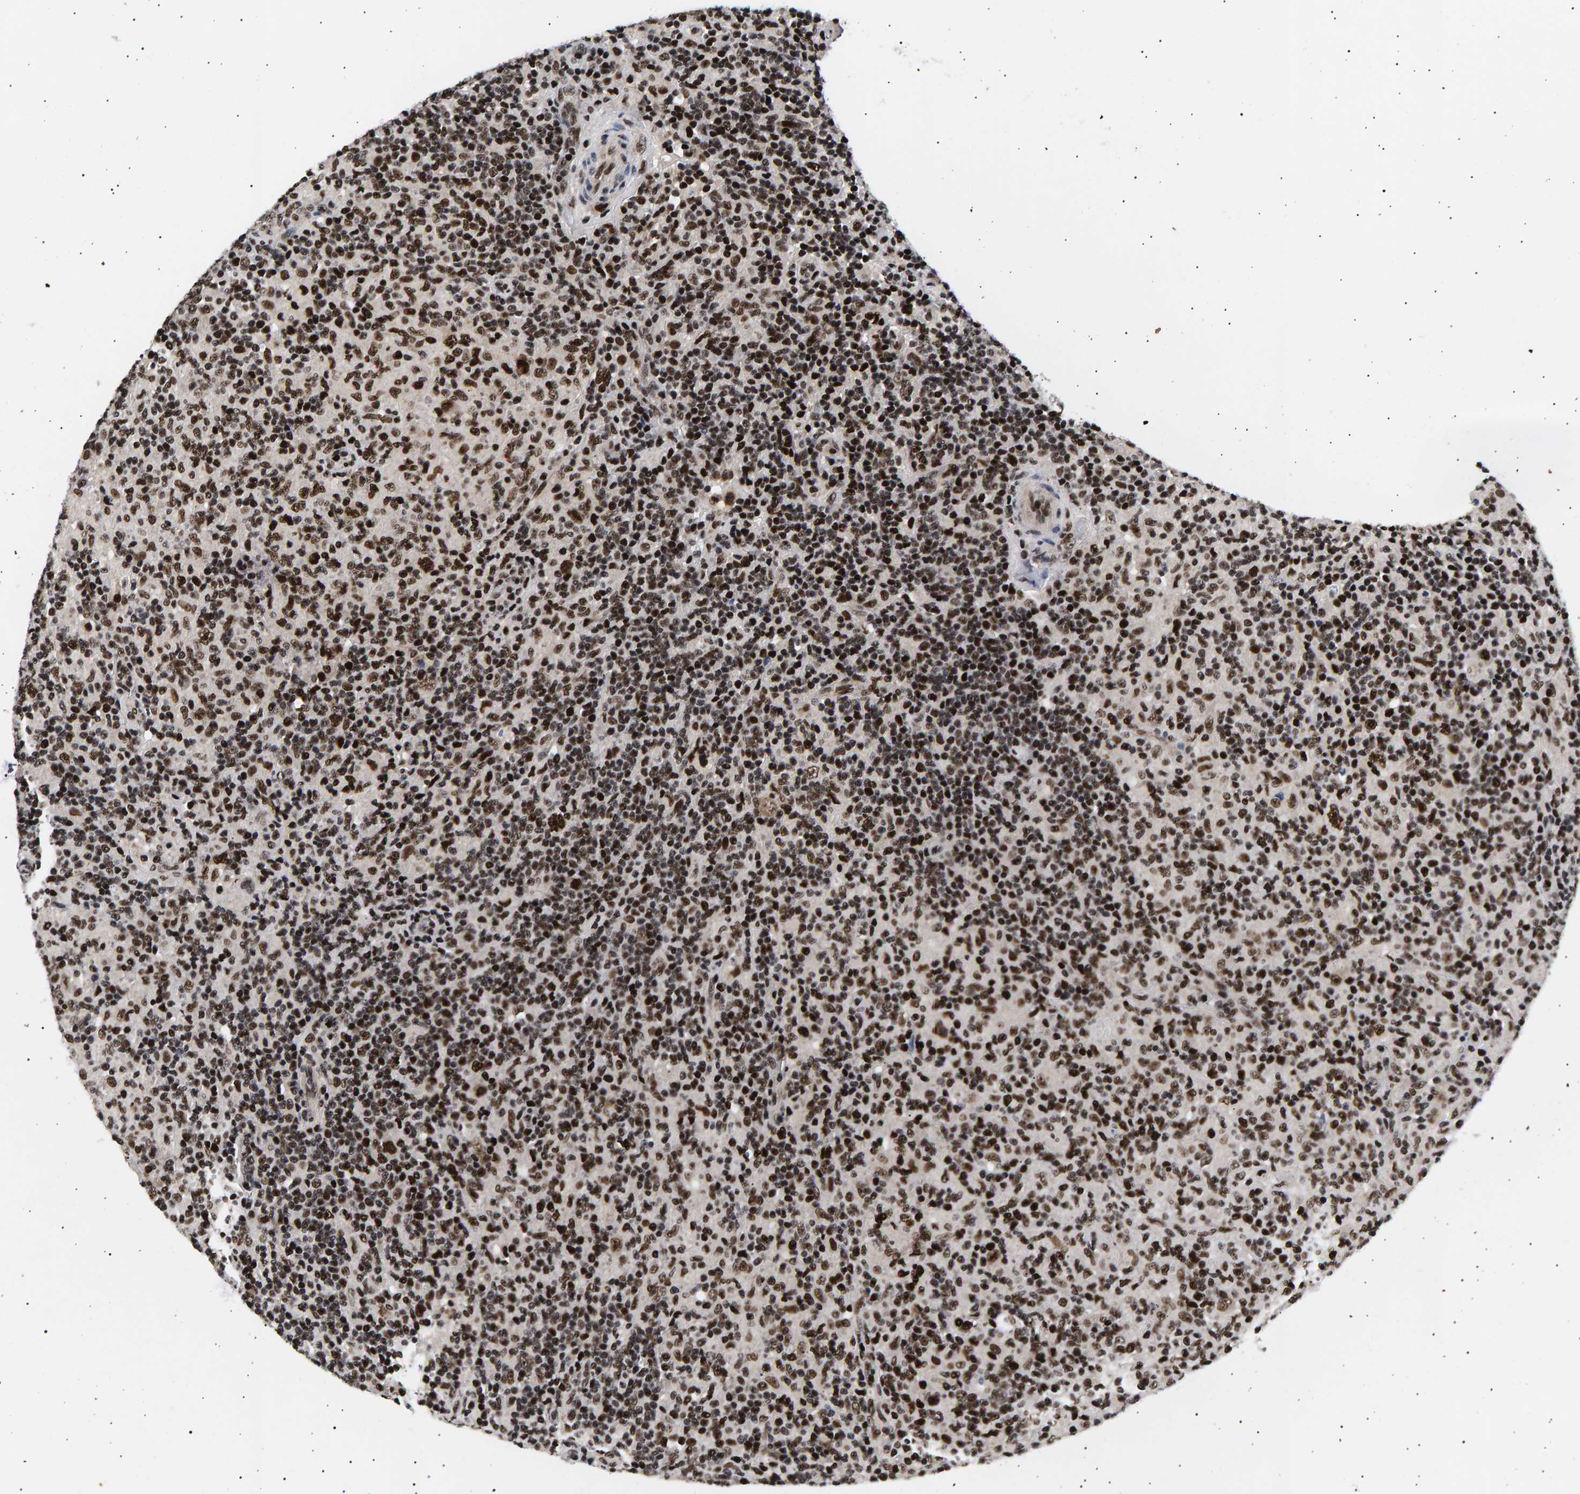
{"staining": {"intensity": "strong", "quantity": ">75%", "location": "nuclear"}, "tissue": "lymphoma", "cell_type": "Tumor cells", "image_type": "cancer", "snomed": [{"axis": "morphology", "description": "Hodgkin's disease, NOS"}, {"axis": "topography", "description": "Lymph node"}], "caption": "Lymphoma stained with a brown dye reveals strong nuclear positive staining in approximately >75% of tumor cells.", "gene": "ANKRD40", "patient": {"sex": "male", "age": 70}}